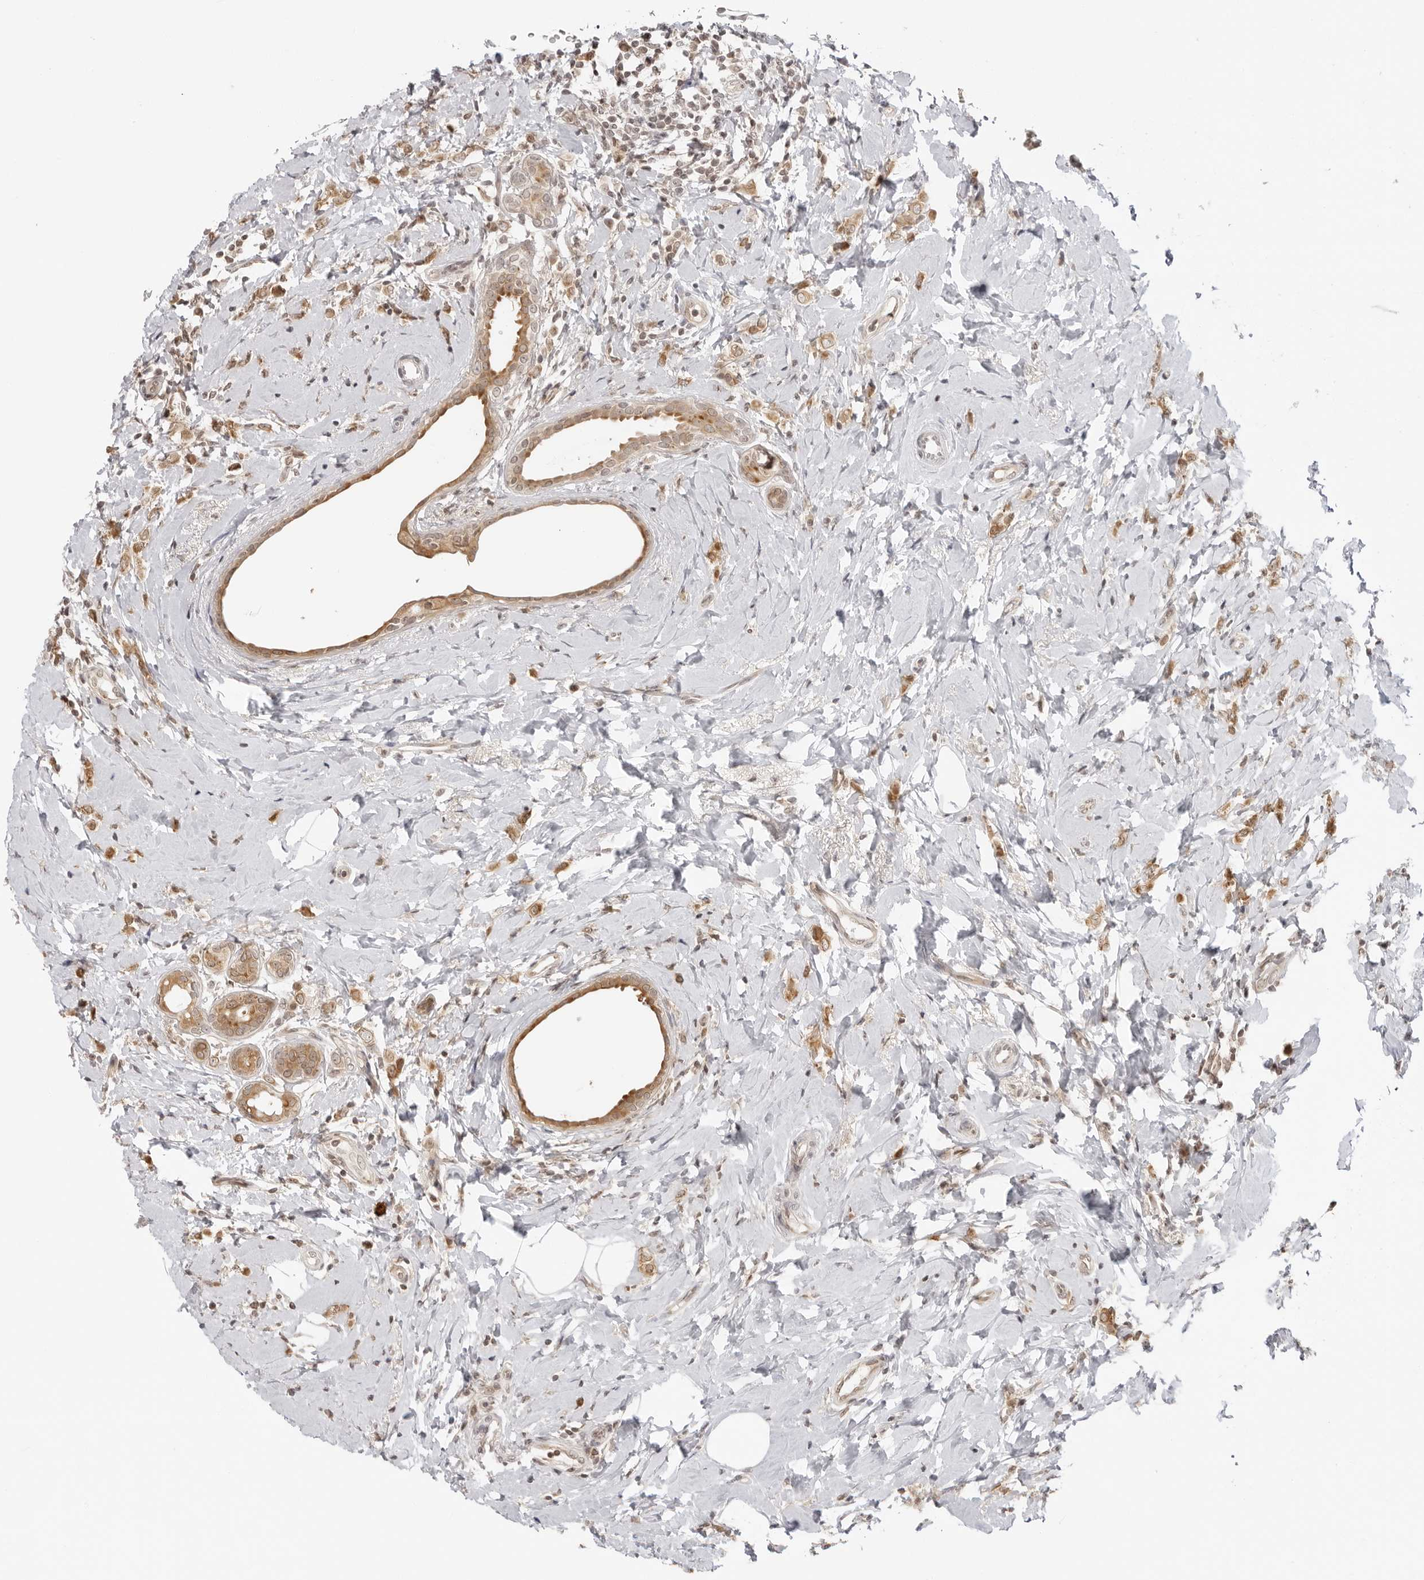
{"staining": {"intensity": "moderate", "quantity": ">75%", "location": "cytoplasmic/membranous"}, "tissue": "breast cancer", "cell_type": "Tumor cells", "image_type": "cancer", "snomed": [{"axis": "morphology", "description": "Lobular carcinoma"}, {"axis": "topography", "description": "Breast"}], "caption": "Moderate cytoplasmic/membranous positivity is appreciated in about >75% of tumor cells in breast cancer.", "gene": "PRRC2C", "patient": {"sex": "female", "age": 47}}